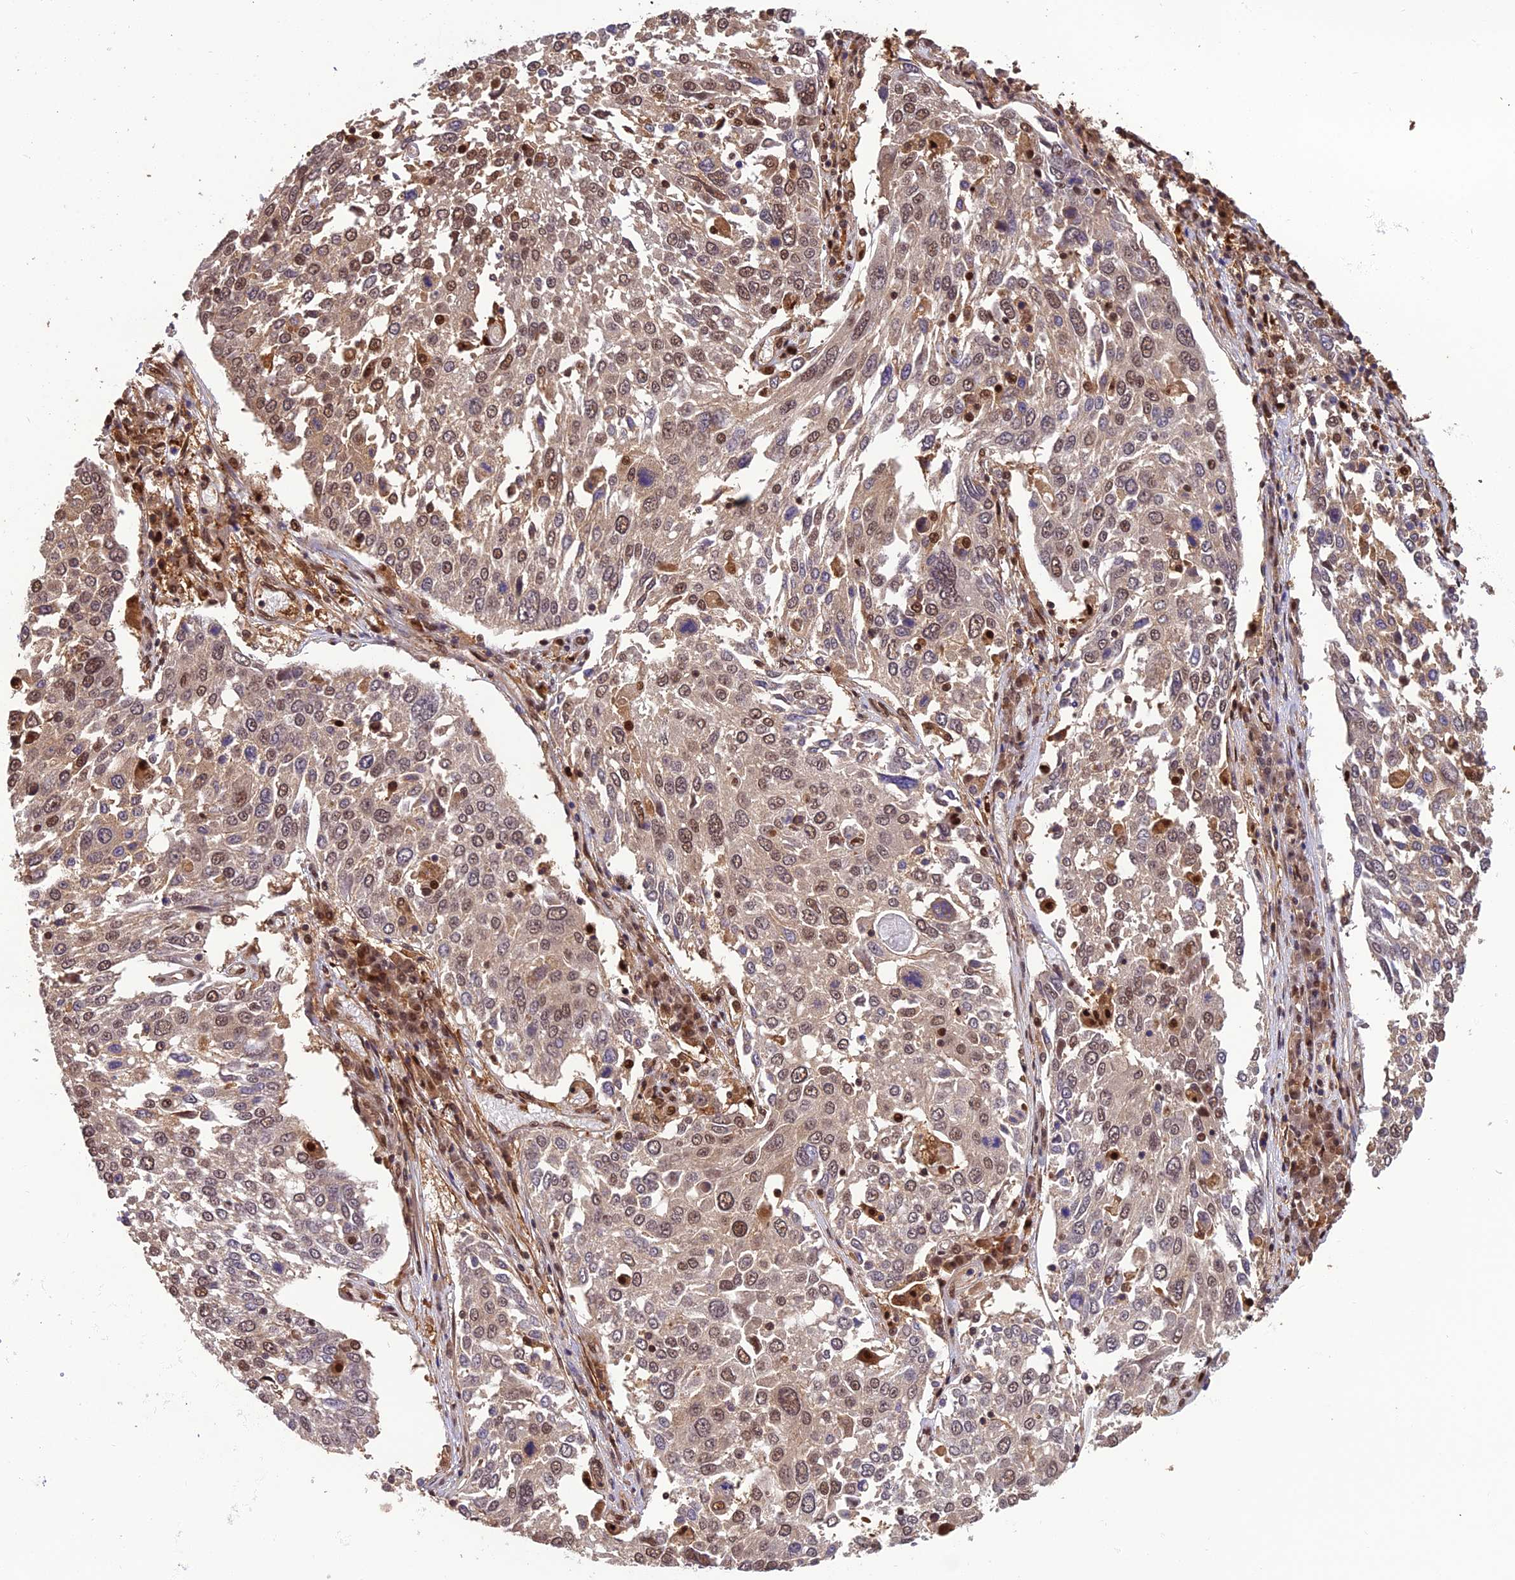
{"staining": {"intensity": "moderate", "quantity": "25%-75%", "location": "cytoplasmic/membranous,nuclear"}, "tissue": "lung cancer", "cell_type": "Tumor cells", "image_type": "cancer", "snomed": [{"axis": "morphology", "description": "Squamous cell carcinoma, NOS"}, {"axis": "topography", "description": "Lung"}], "caption": "IHC micrograph of neoplastic tissue: human squamous cell carcinoma (lung) stained using IHC demonstrates medium levels of moderate protein expression localized specifically in the cytoplasmic/membranous and nuclear of tumor cells, appearing as a cytoplasmic/membranous and nuclear brown color.", "gene": "PSMB3", "patient": {"sex": "male", "age": 65}}